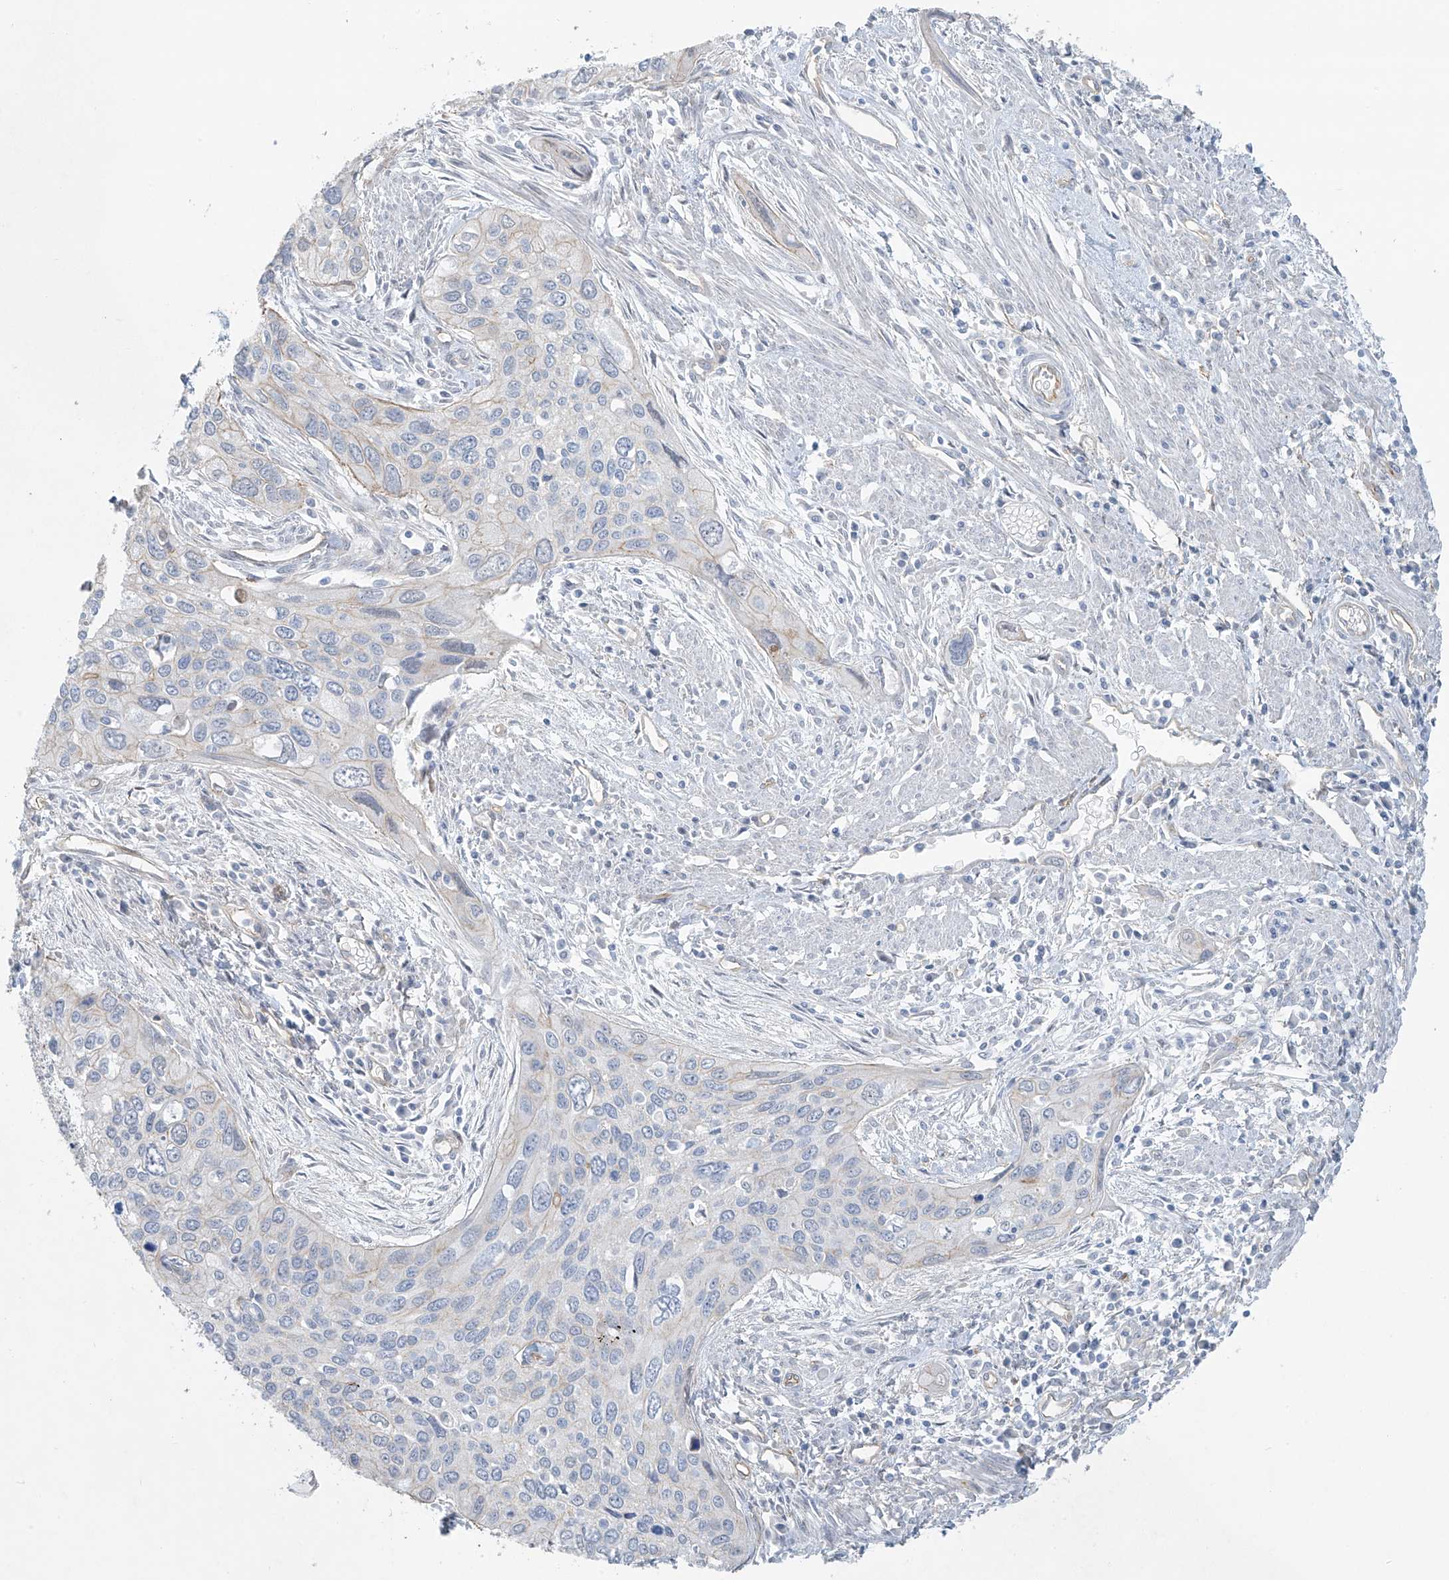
{"staining": {"intensity": "negative", "quantity": "none", "location": "none"}, "tissue": "cervical cancer", "cell_type": "Tumor cells", "image_type": "cancer", "snomed": [{"axis": "morphology", "description": "Squamous cell carcinoma, NOS"}, {"axis": "topography", "description": "Cervix"}], "caption": "A high-resolution micrograph shows immunohistochemistry staining of cervical cancer (squamous cell carcinoma), which demonstrates no significant positivity in tumor cells.", "gene": "TUBE1", "patient": {"sex": "female", "age": 55}}